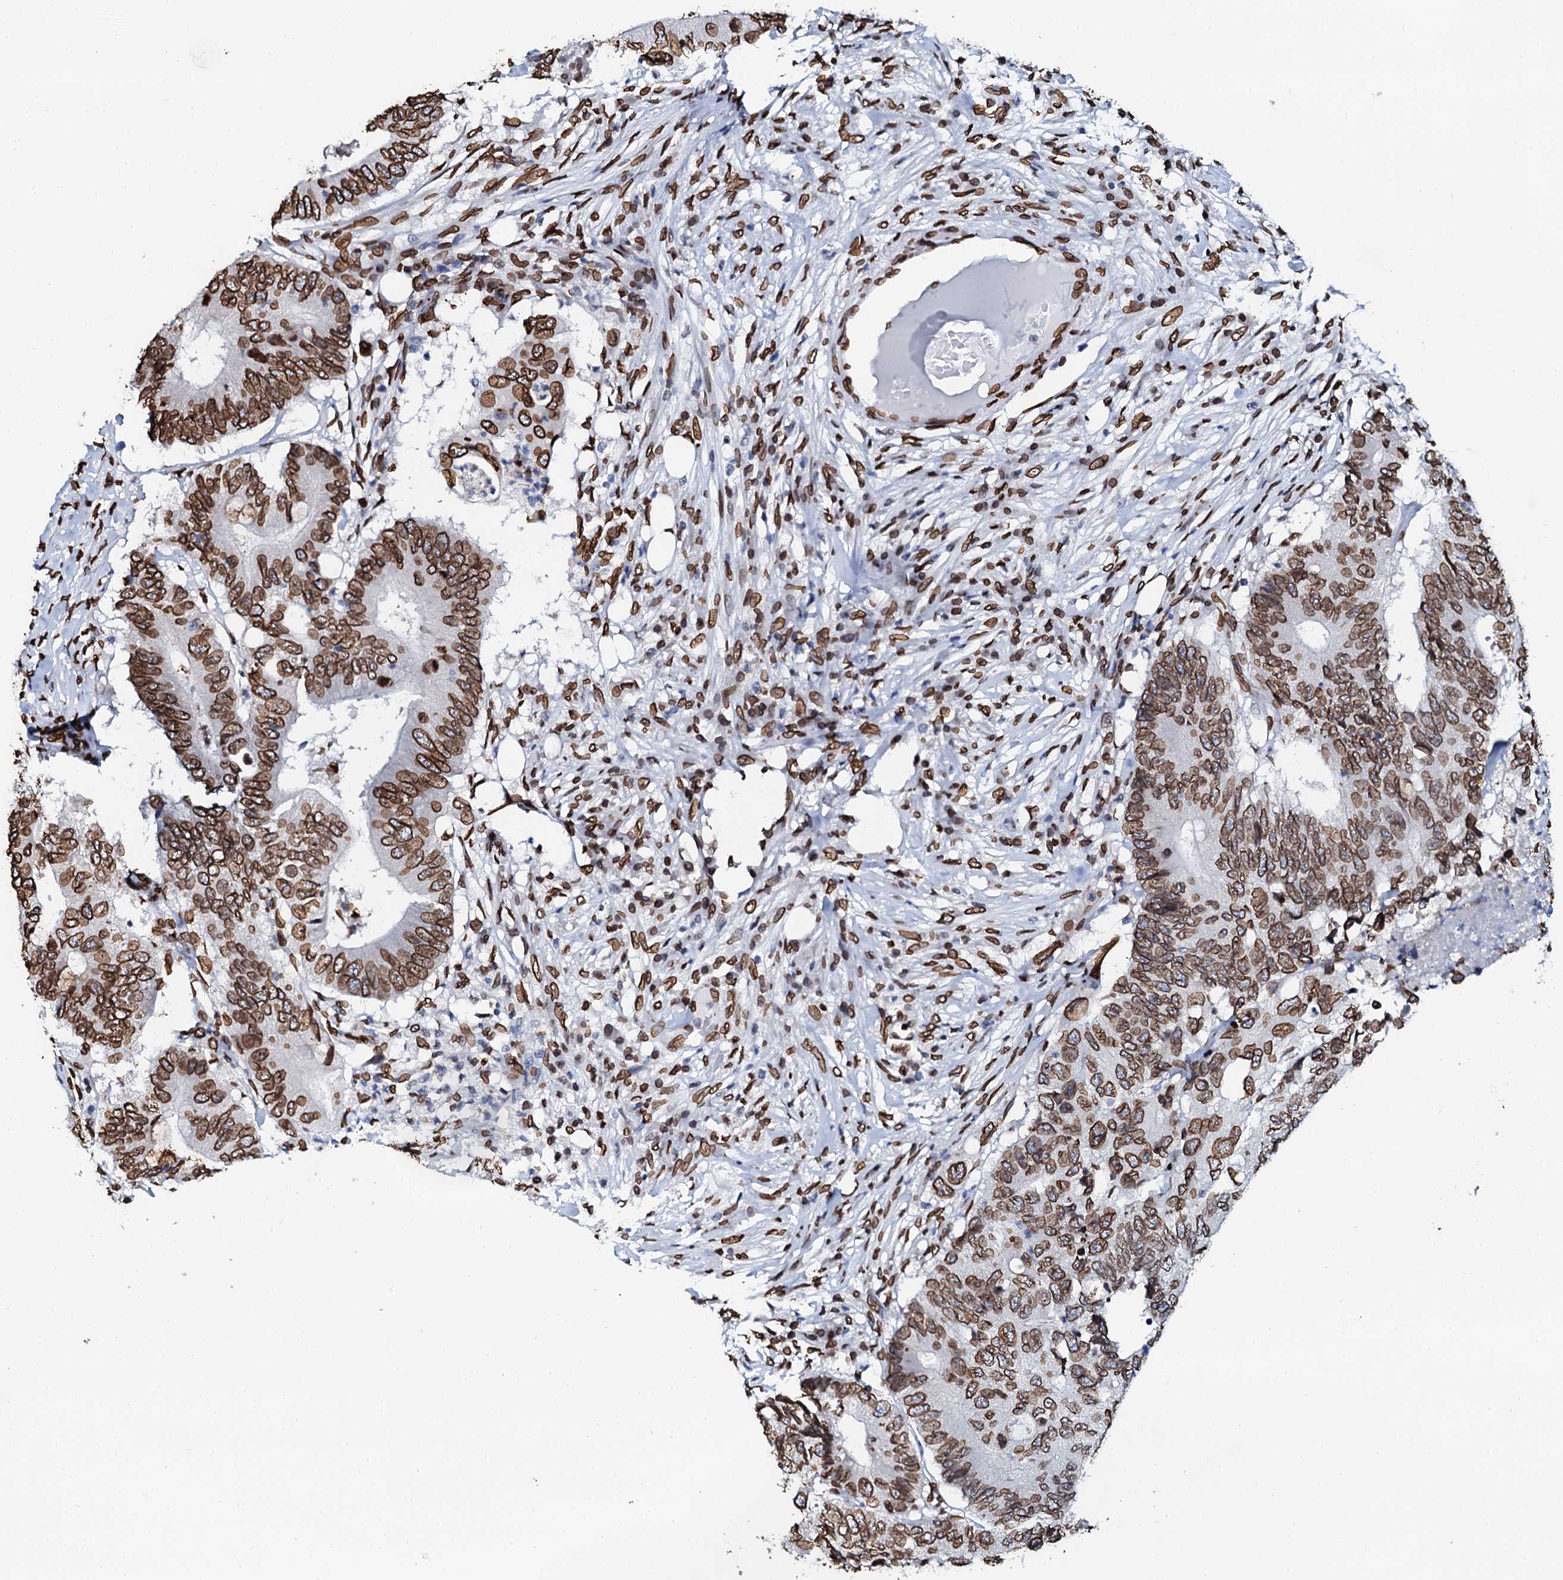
{"staining": {"intensity": "strong", "quantity": ">75%", "location": "cytoplasmic/membranous,nuclear"}, "tissue": "colorectal cancer", "cell_type": "Tumor cells", "image_type": "cancer", "snomed": [{"axis": "morphology", "description": "Adenocarcinoma, NOS"}, {"axis": "topography", "description": "Colon"}], "caption": "An immunohistochemistry (IHC) image of neoplastic tissue is shown. Protein staining in brown highlights strong cytoplasmic/membranous and nuclear positivity in colorectal cancer within tumor cells.", "gene": "KATNAL2", "patient": {"sex": "male", "age": 71}}